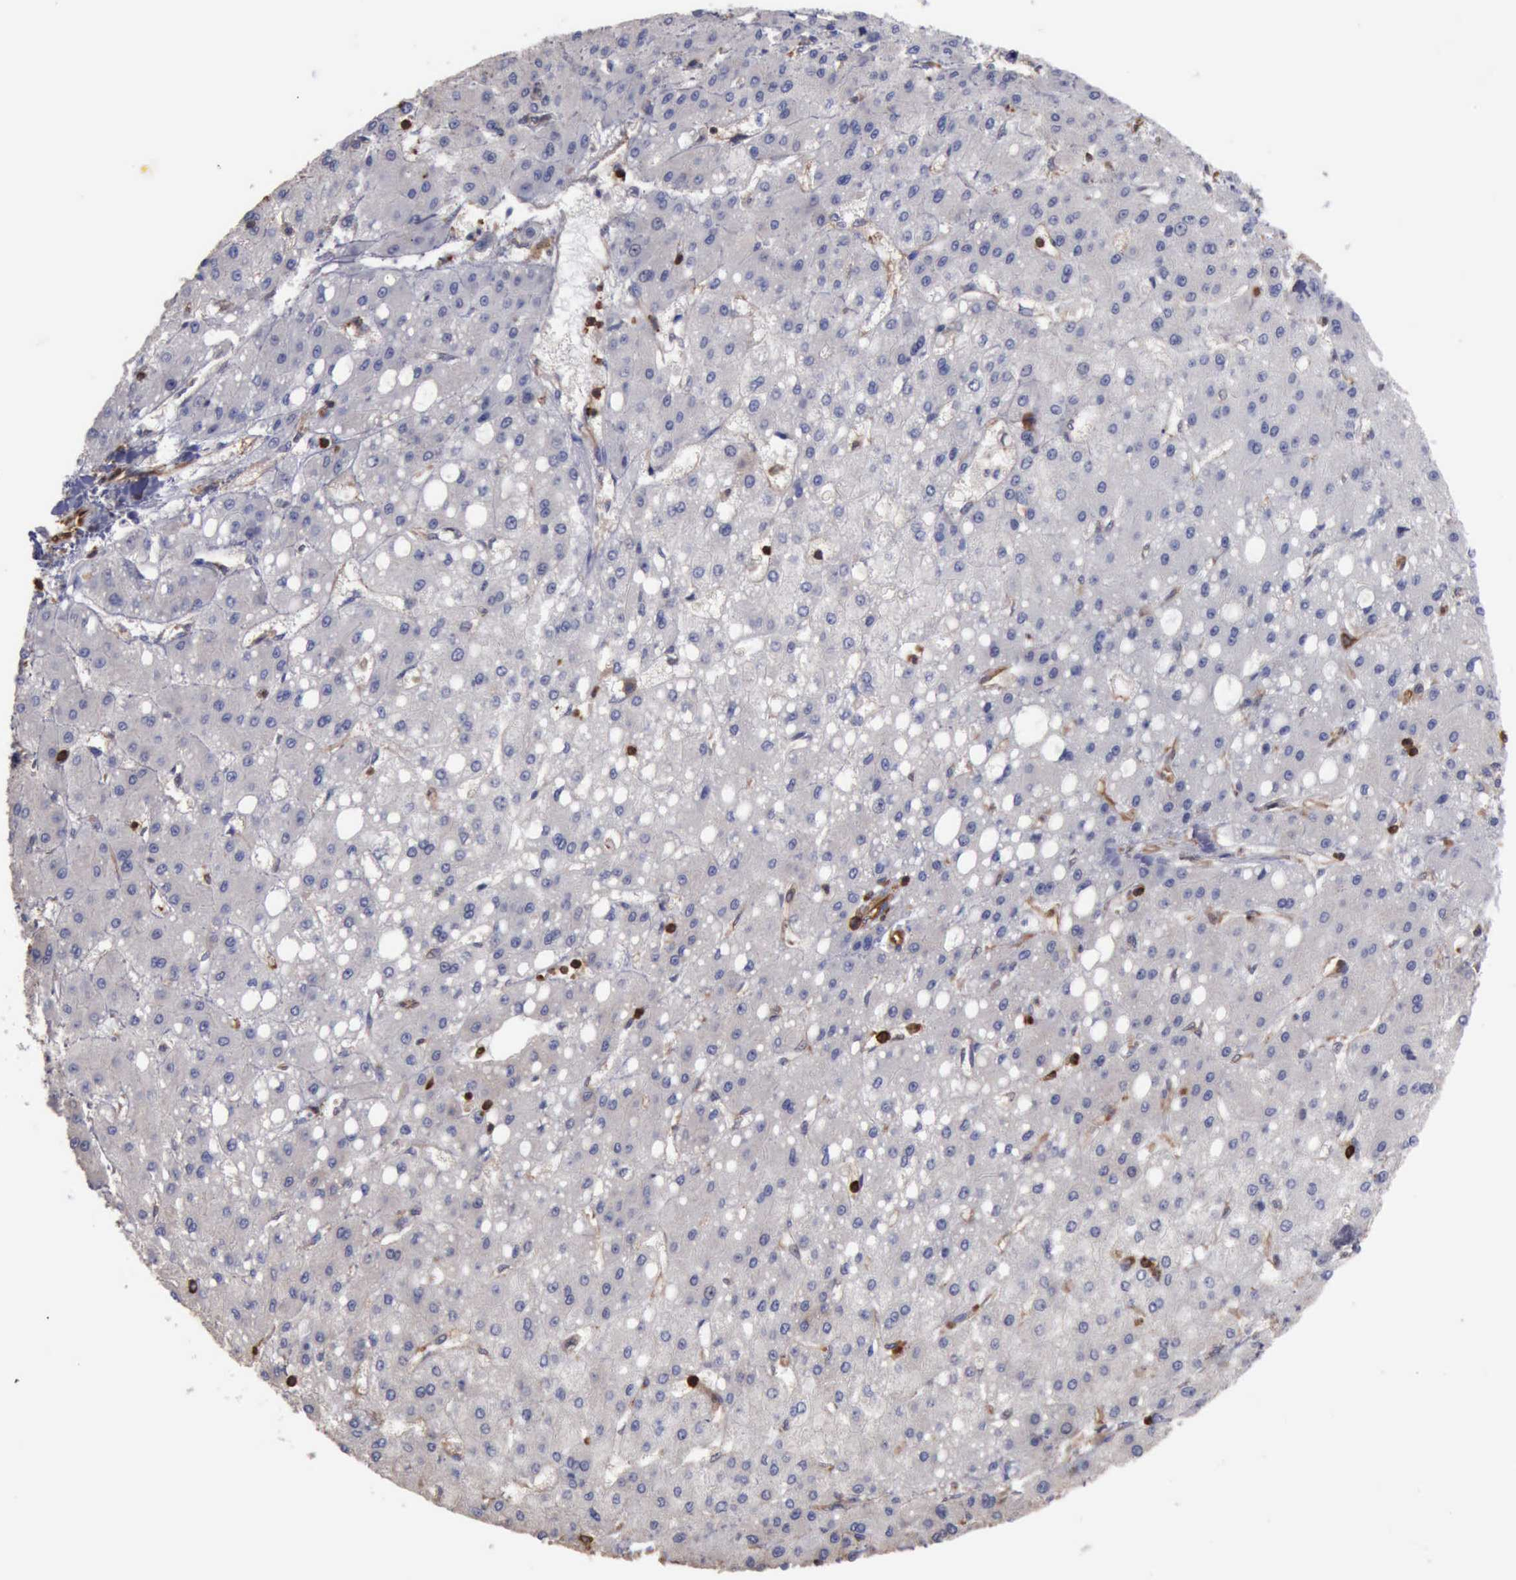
{"staining": {"intensity": "negative", "quantity": "none", "location": "none"}, "tissue": "liver cancer", "cell_type": "Tumor cells", "image_type": "cancer", "snomed": [{"axis": "morphology", "description": "Carcinoma, Hepatocellular, NOS"}, {"axis": "topography", "description": "Liver"}], "caption": "High magnification brightfield microscopy of liver hepatocellular carcinoma stained with DAB (3,3'-diaminobenzidine) (brown) and counterstained with hematoxylin (blue): tumor cells show no significant staining. Nuclei are stained in blue.", "gene": "PDCD4", "patient": {"sex": "female", "age": 52}}